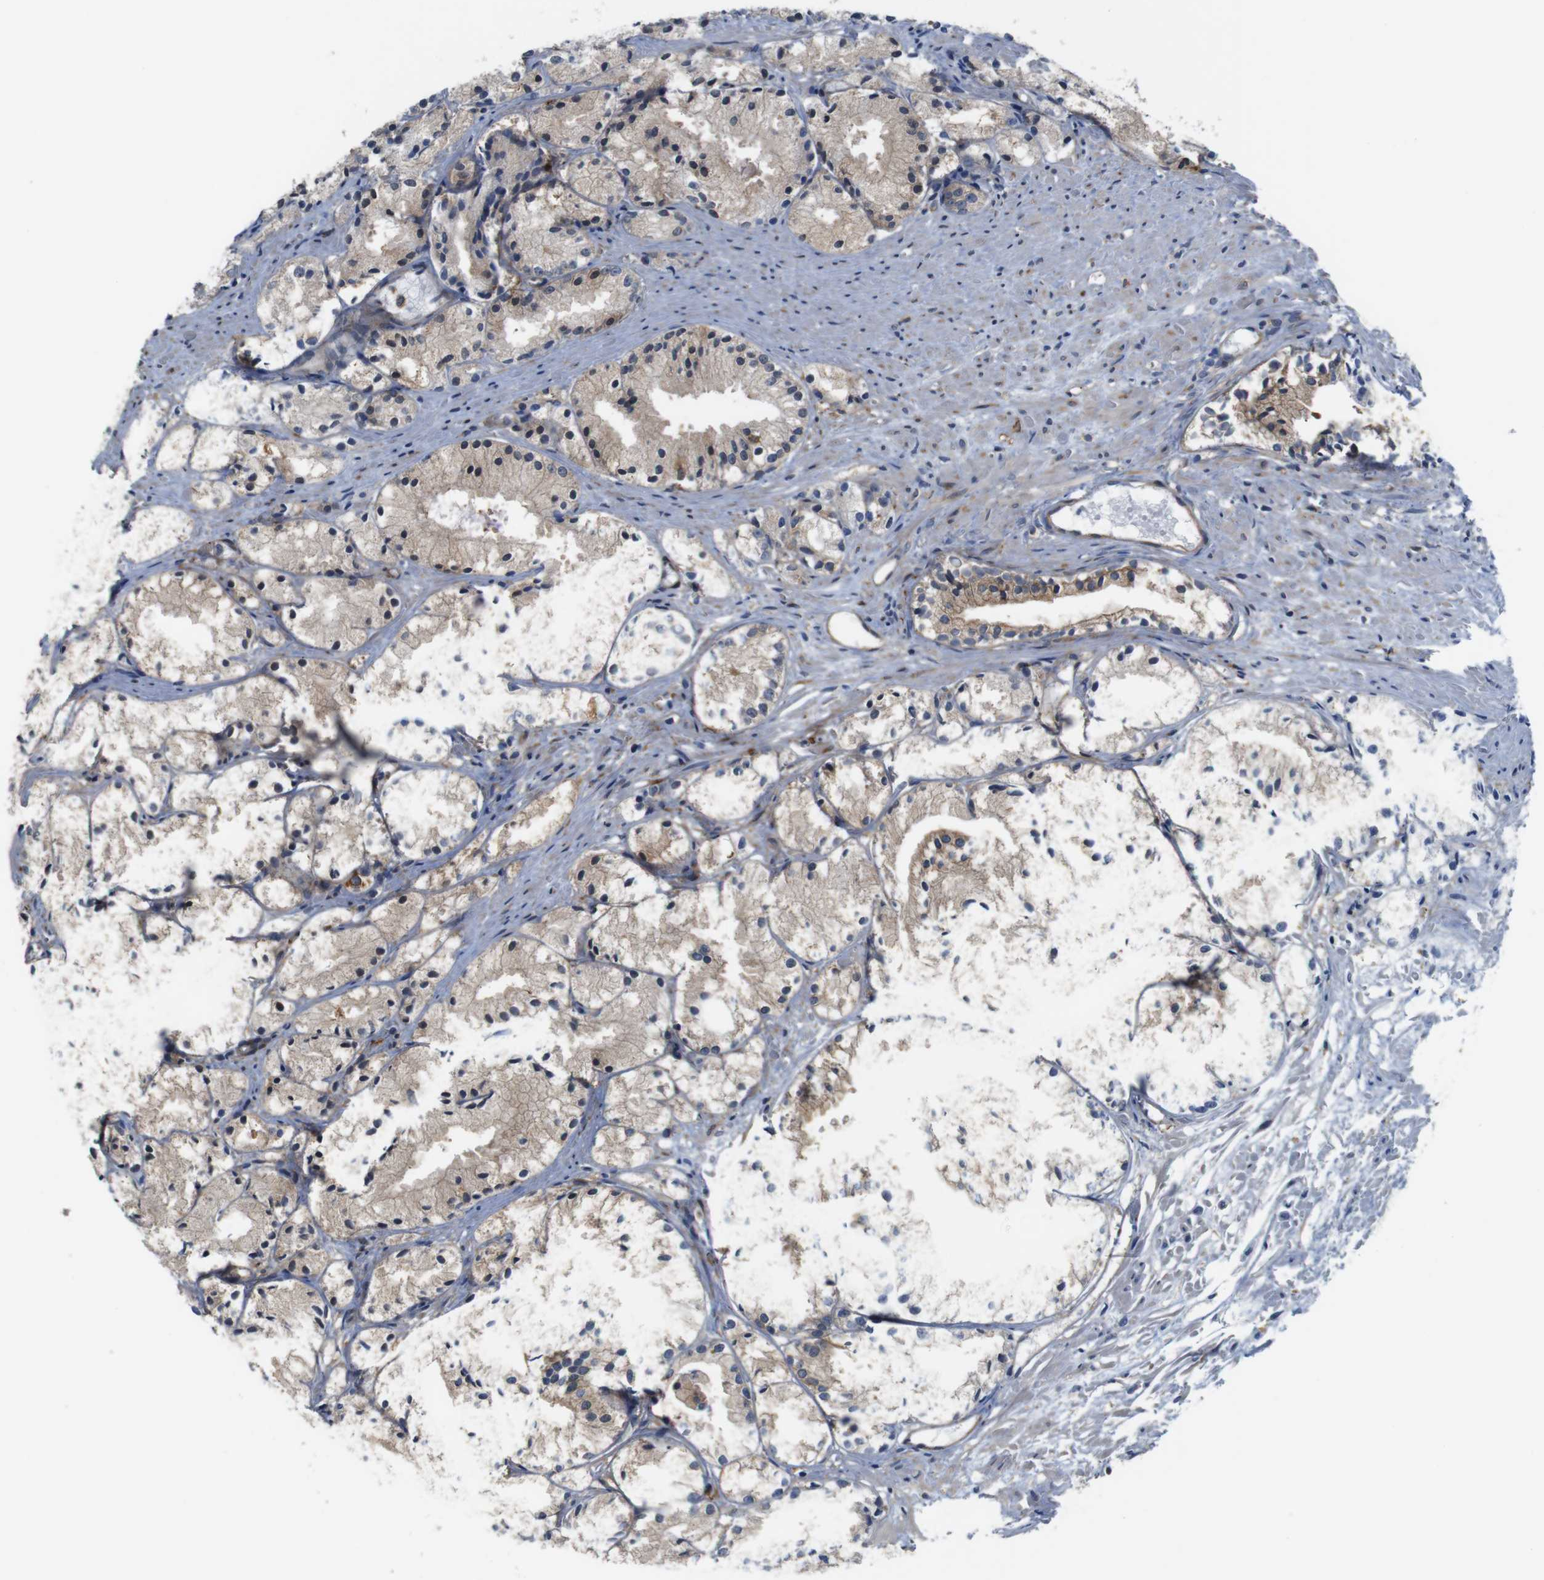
{"staining": {"intensity": "moderate", "quantity": ">75%", "location": "cytoplasmic/membranous"}, "tissue": "prostate cancer", "cell_type": "Tumor cells", "image_type": "cancer", "snomed": [{"axis": "morphology", "description": "Adenocarcinoma, Low grade"}, {"axis": "topography", "description": "Prostate"}], "caption": "Prostate low-grade adenocarcinoma stained with a brown dye demonstrates moderate cytoplasmic/membranous positive expression in about >75% of tumor cells.", "gene": "PCOLCE2", "patient": {"sex": "male", "age": 72}}